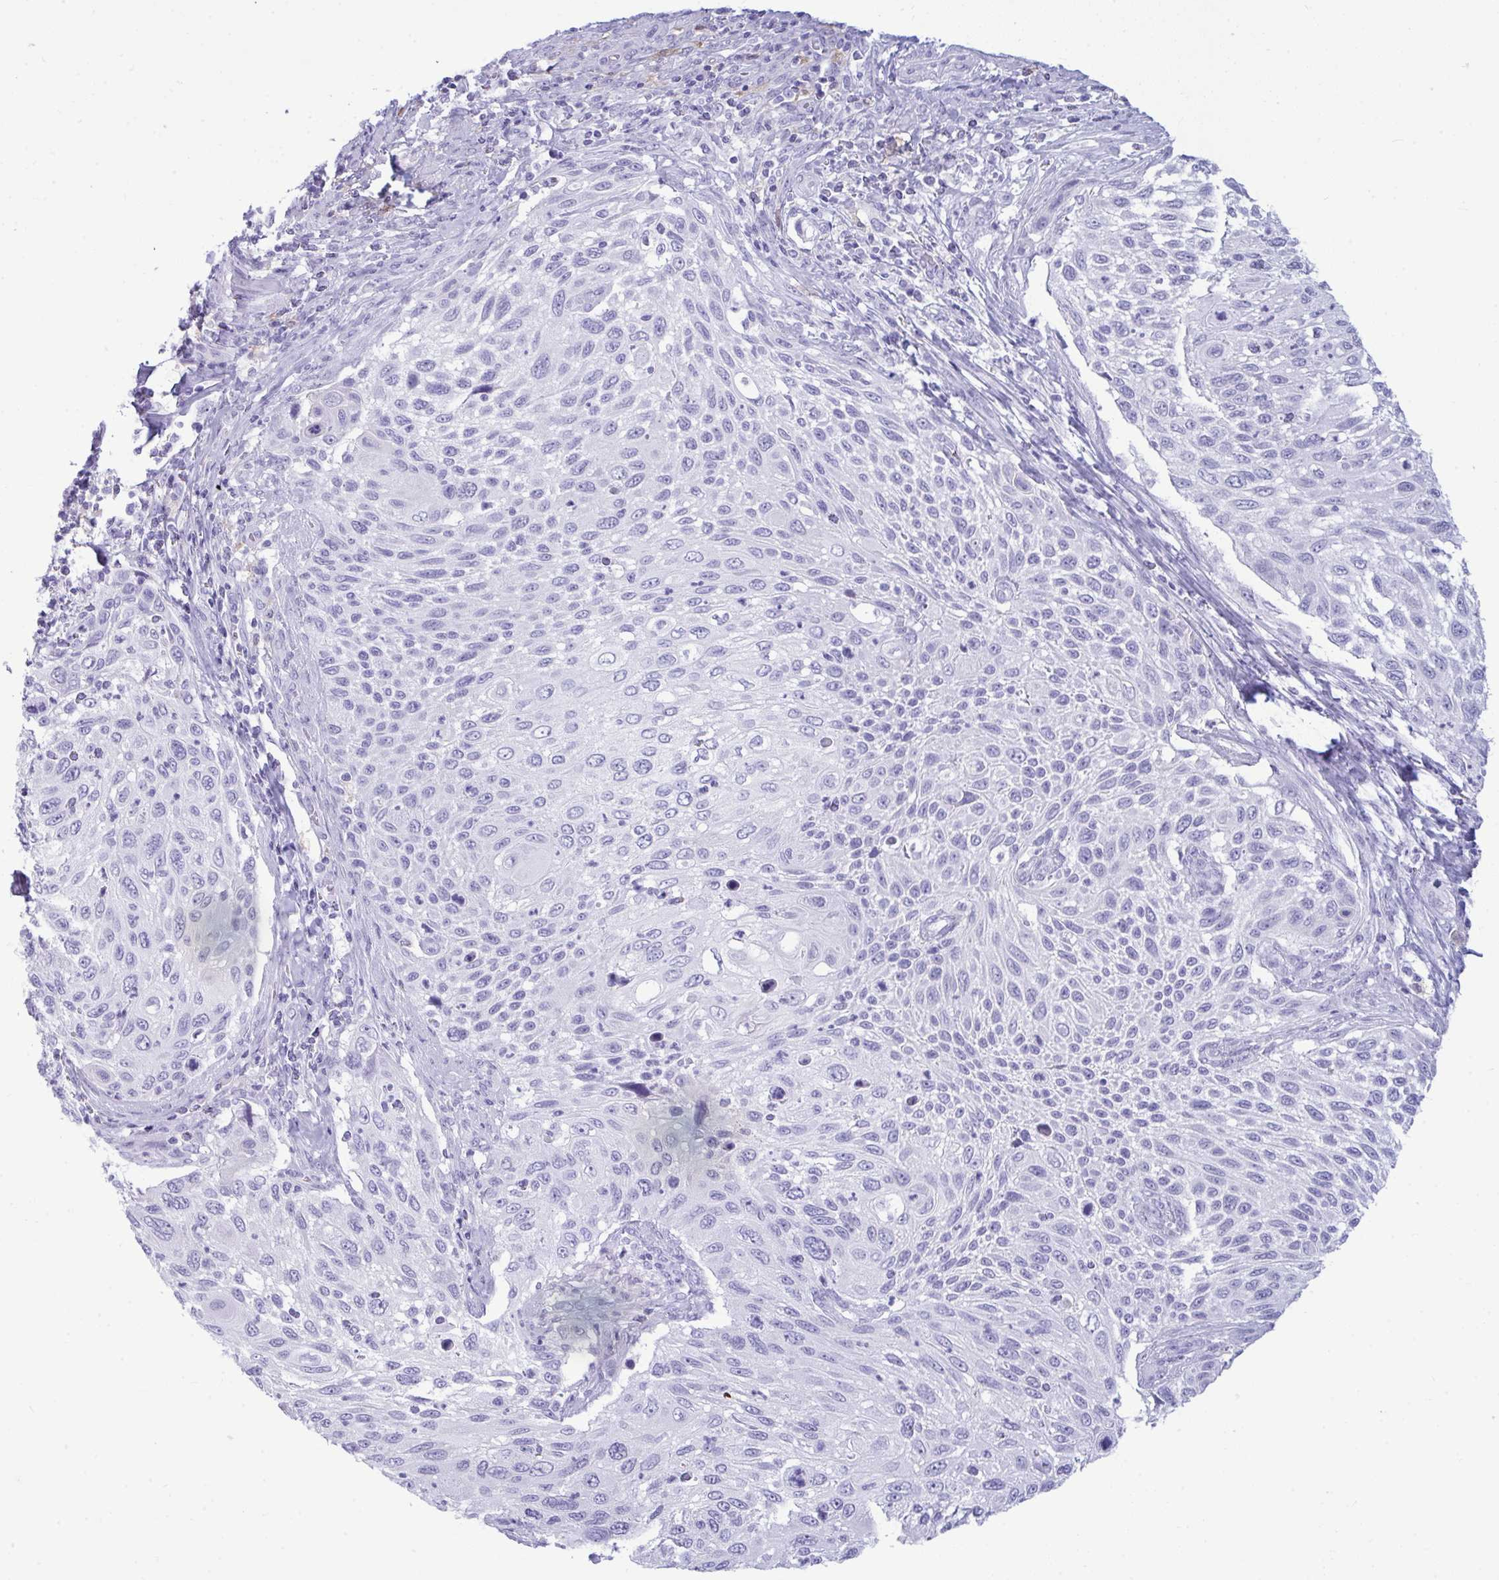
{"staining": {"intensity": "negative", "quantity": "none", "location": "none"}, "tissue": "cervical cancer", "cell_type": "Tumor cells", "image_type": "cancer", "snomed": [{"axis": "morphology", "description": "Squamous cell carcinoma, NOS"}, {"axis": "topography", "description": "Cervix"}], "caption": "A high-resolution photomicrograph shows immunohistochemistry (IHC) staining of cervical cancer (squamous cell carcinoma), which shows no significant expression in tumor cells.", "gene": "ANKRD60", "patient": {"sex": "female", "age": 70}}